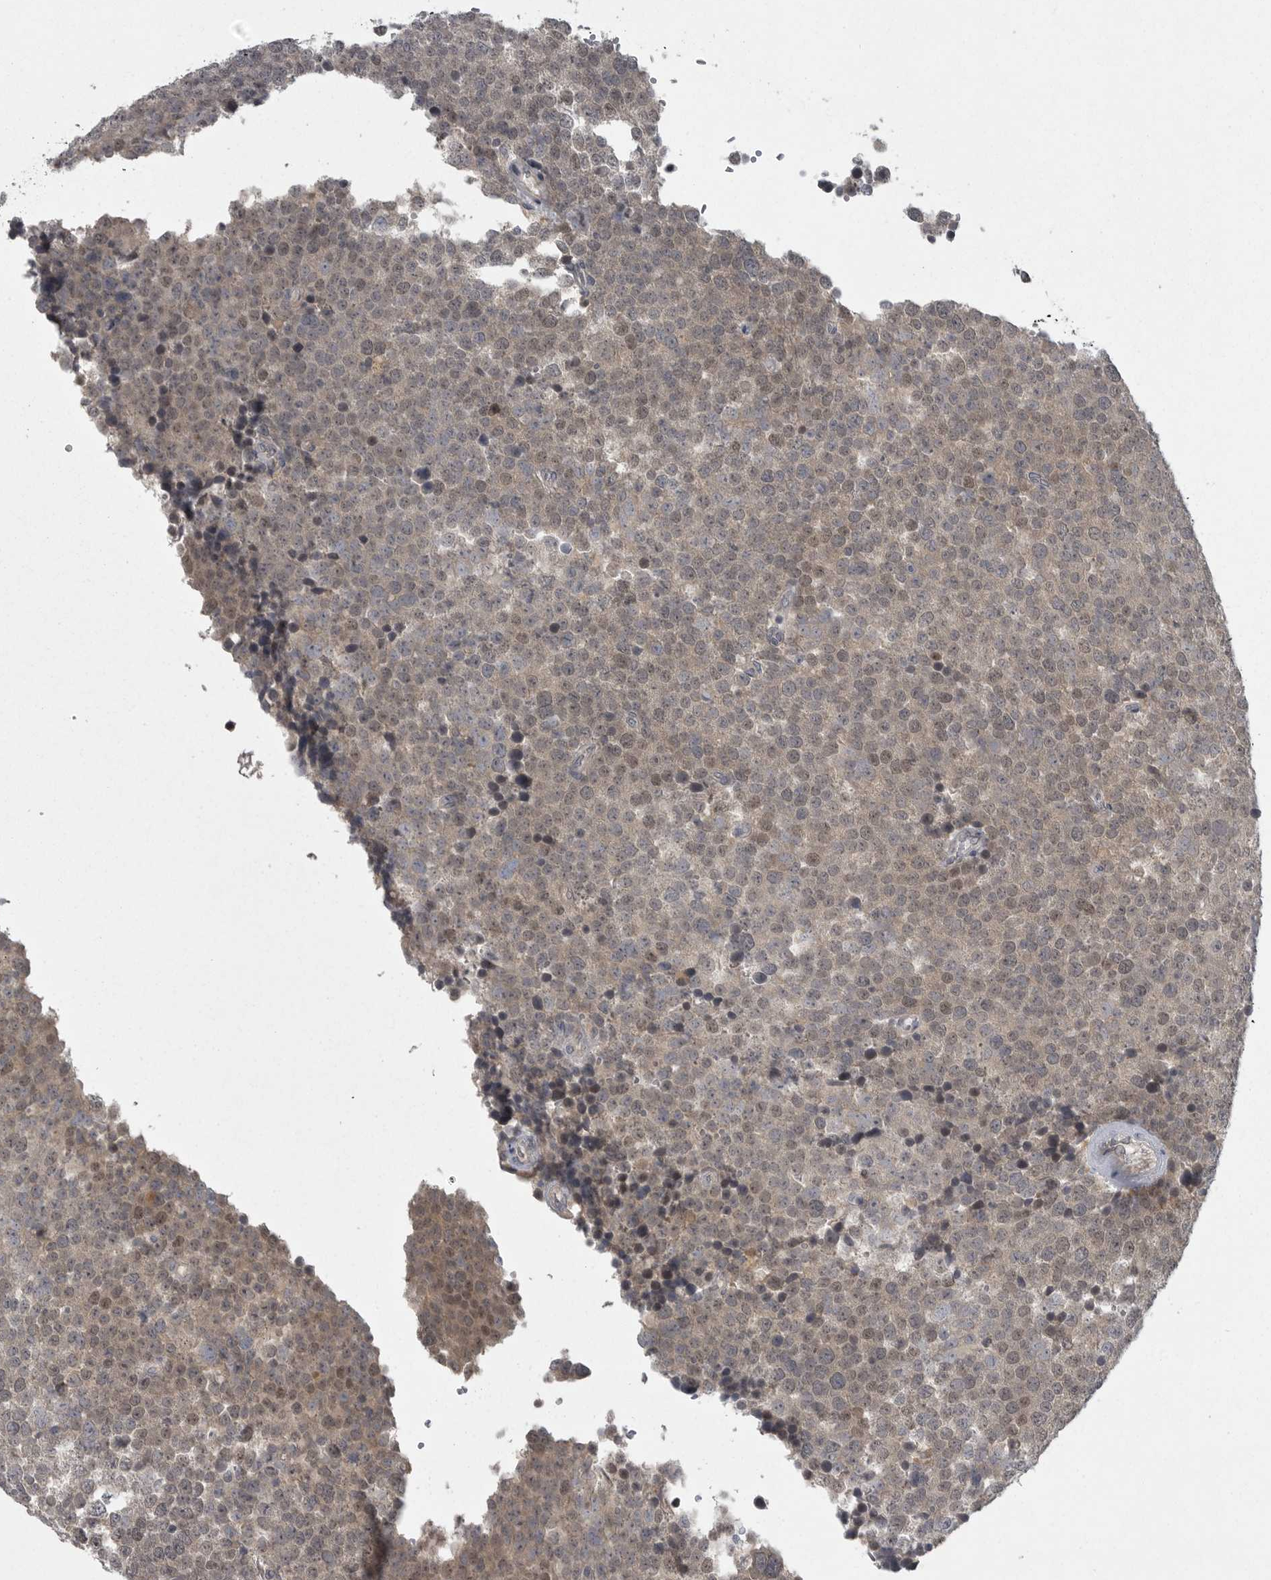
{"staining": {"intensity": "moderate", "quantity": "25%-75%", "location": "nuclear"}, "tissue": "testis cancer", "cell_type": "Tumor cells", "image_type": "cancer", "snomed": [{"axis": "morphology", "description": "Seminoma, NOS"}, {"axis": "topography", "description": "Testis"}], "caption": "Protein staining demonstrates moderate nuclear staining in about 25%-75% of tumor cells in testis seminoma.", "gene": "PHF13", "patient": {"sex": "male", "age": 71}}